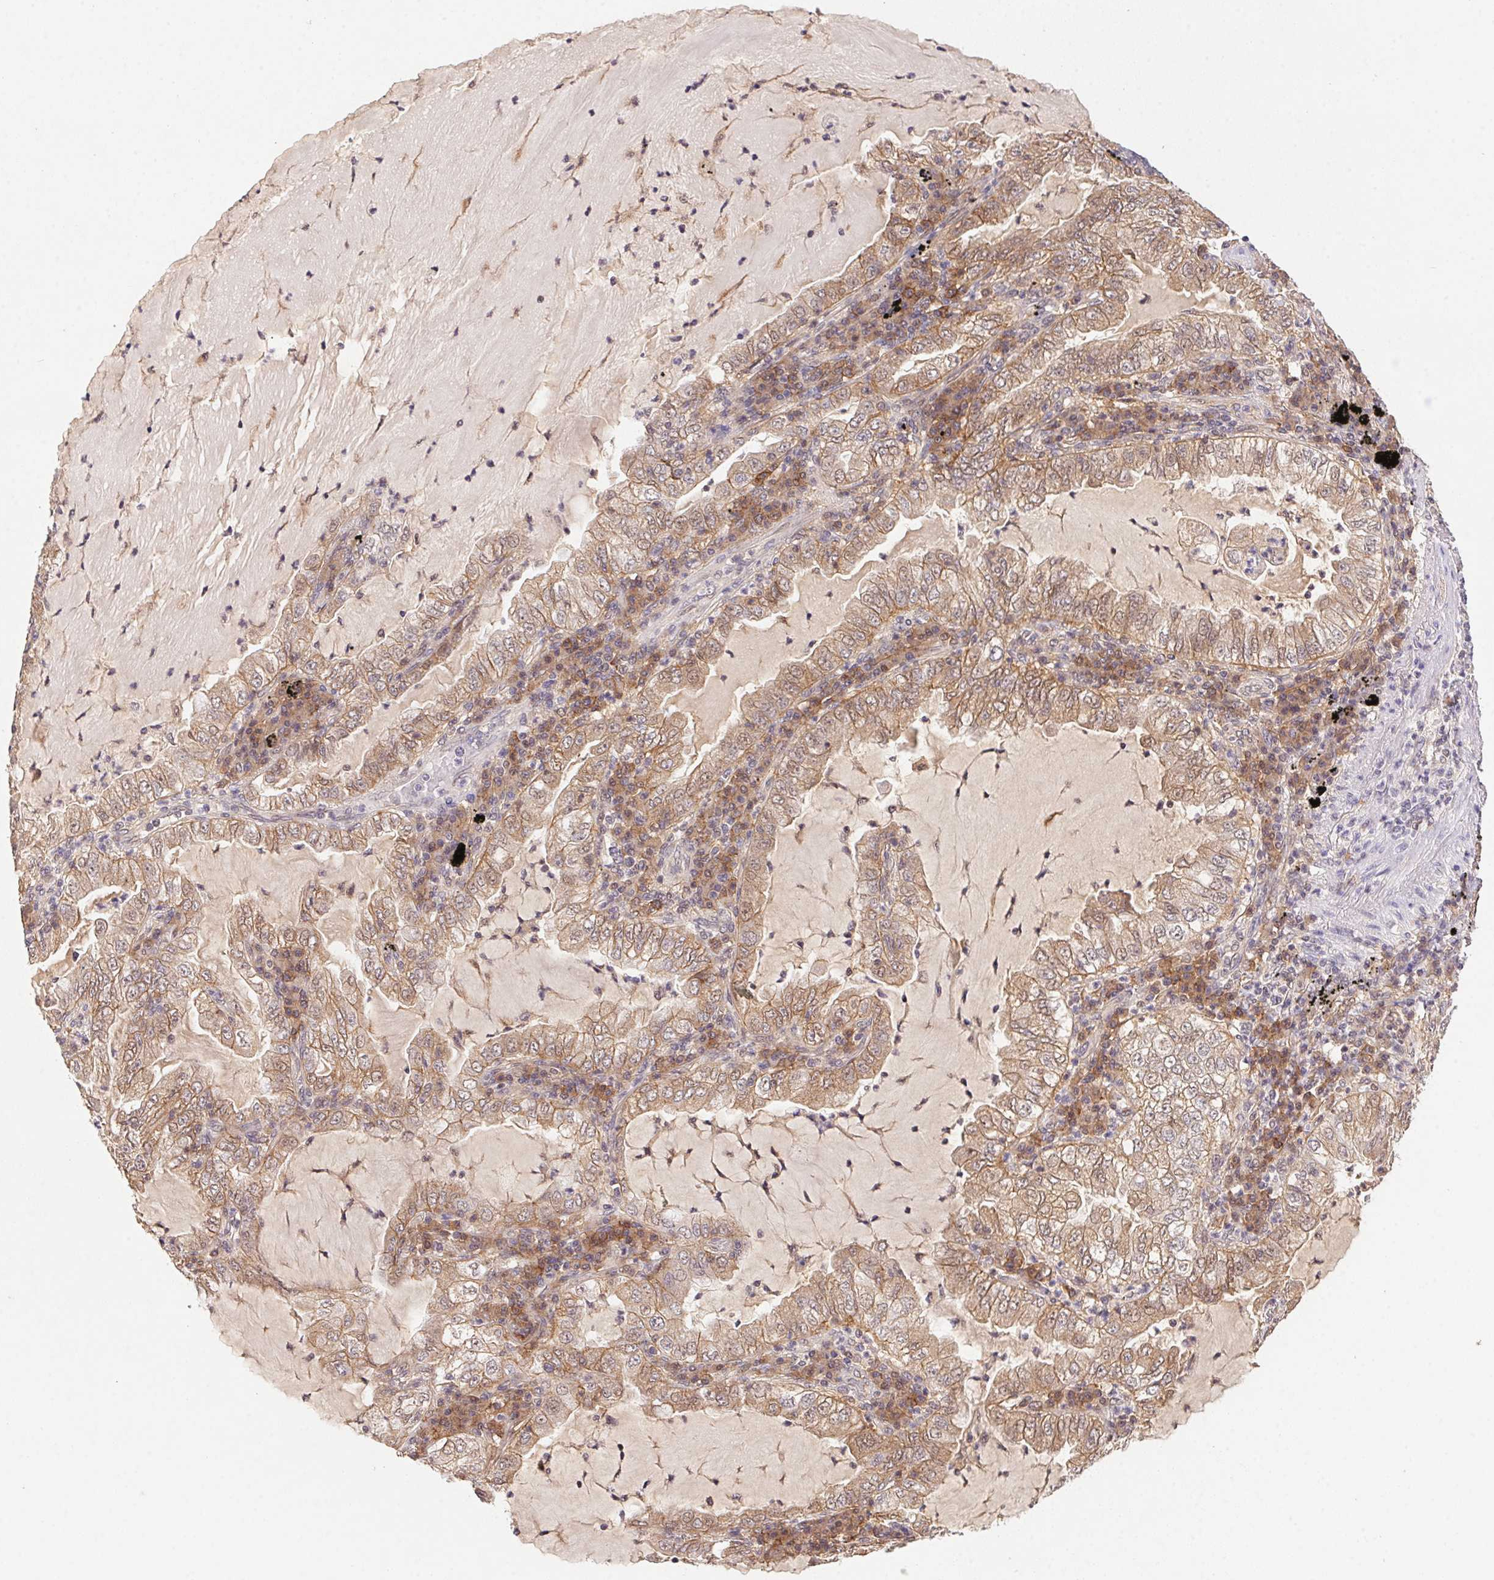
{"staining": {"intensity": "weak", "quantity": ">75%", "location": "cytoplasmic/membranous"}, "tissue": "lung cancer", "cell_type": "Tumor cells", "image_type": "cancer", "snomed": [{"axis": "morphology", "description": "Adenocarcinoma, NOS"}, {"axis": "topography", "description": "Lung"}], "caption": "A histopathology image showing weak cytoplasmic/membranous expression in about >75% of tumor cells in lung cancer (adenocarcinoma), as visualized by brown immunohistochemical staining.", "gene": "SLC52A2", "patient": {"sex": "female", "age": 73}}